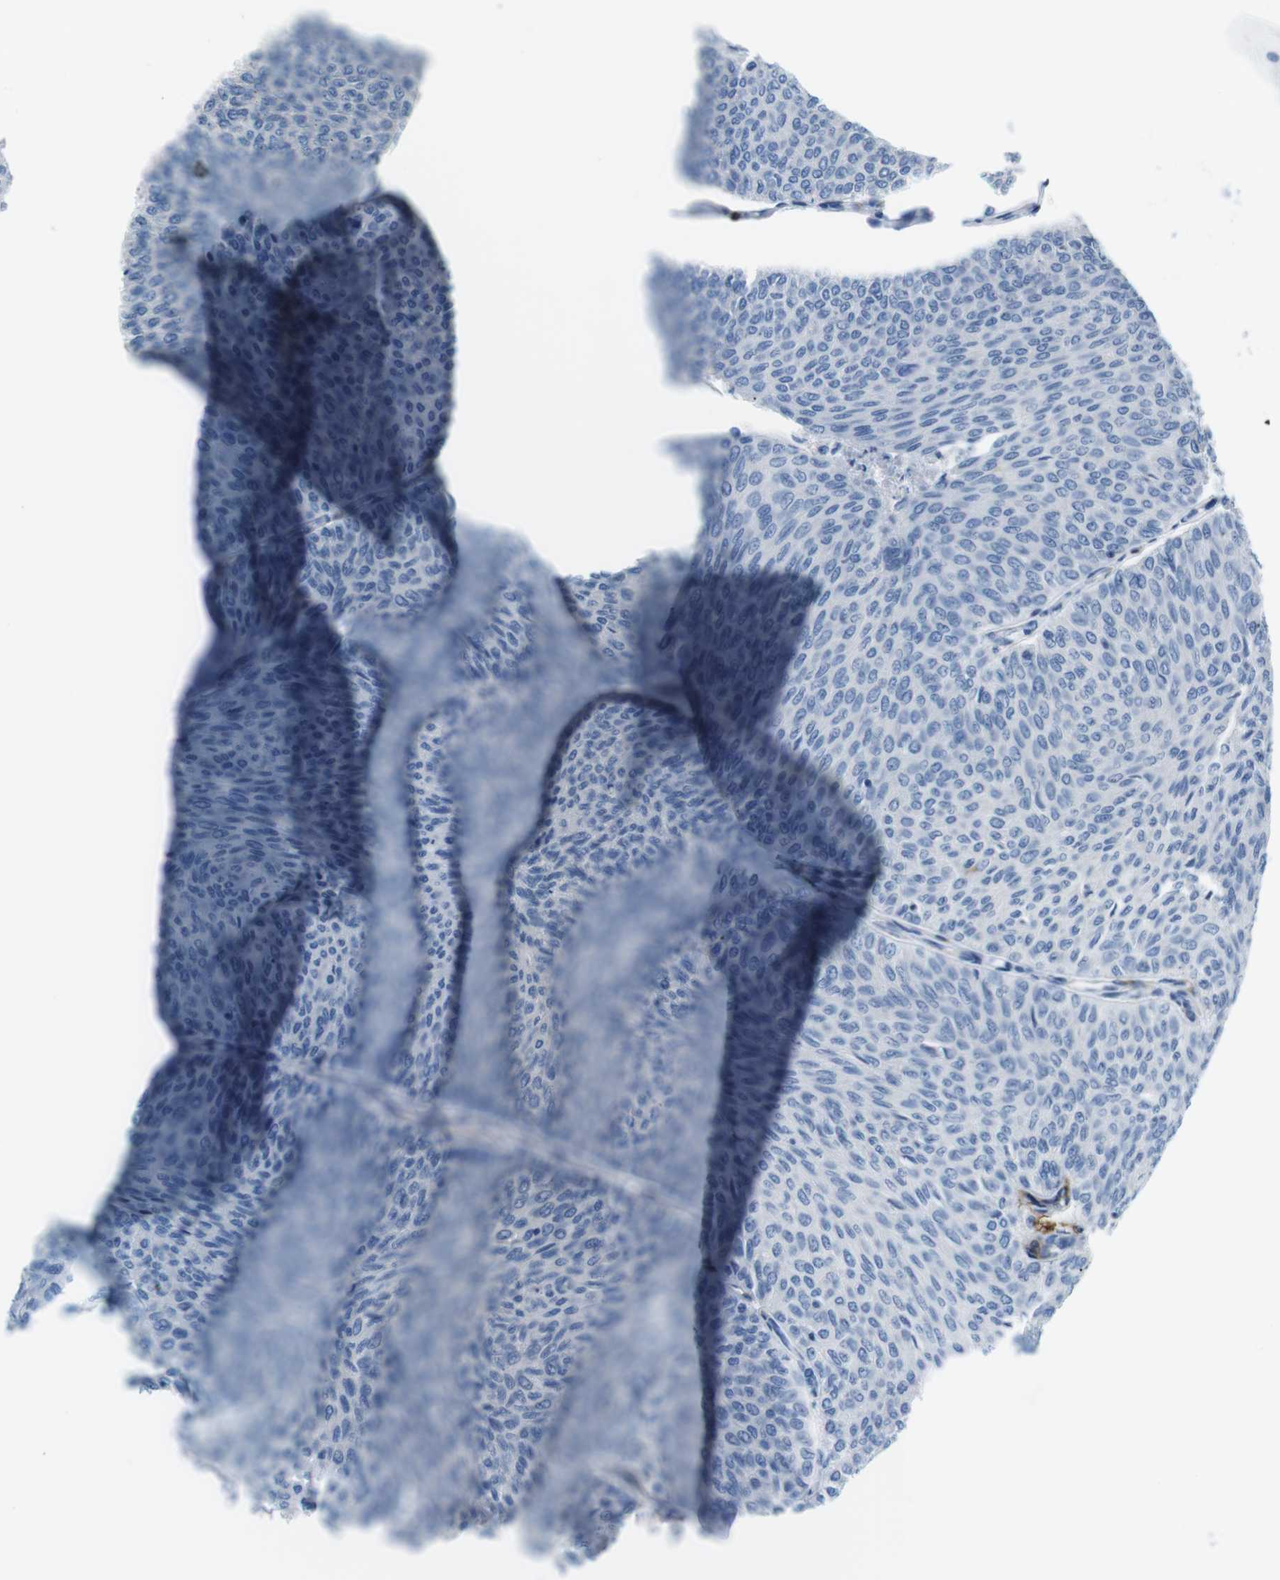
{"staining": {"intensity": "negative", "quantity": "none", "location": "none"}, "tissue": "urothelial cancer", "cell_type": "Tumor cells", "image_type": "cancer", "snomed": [{"axis": "morphology", "description": "Urothelial carcinoma, Low grade"}, {"axis": "topography", "description": "Urinary bladder"}], "caption": "Tumor cells show no significant protein expression in low-grade urothelial carcinoma.", "gene": "TNFRSF4", "patient": {"sex": "male", "age": 78}}